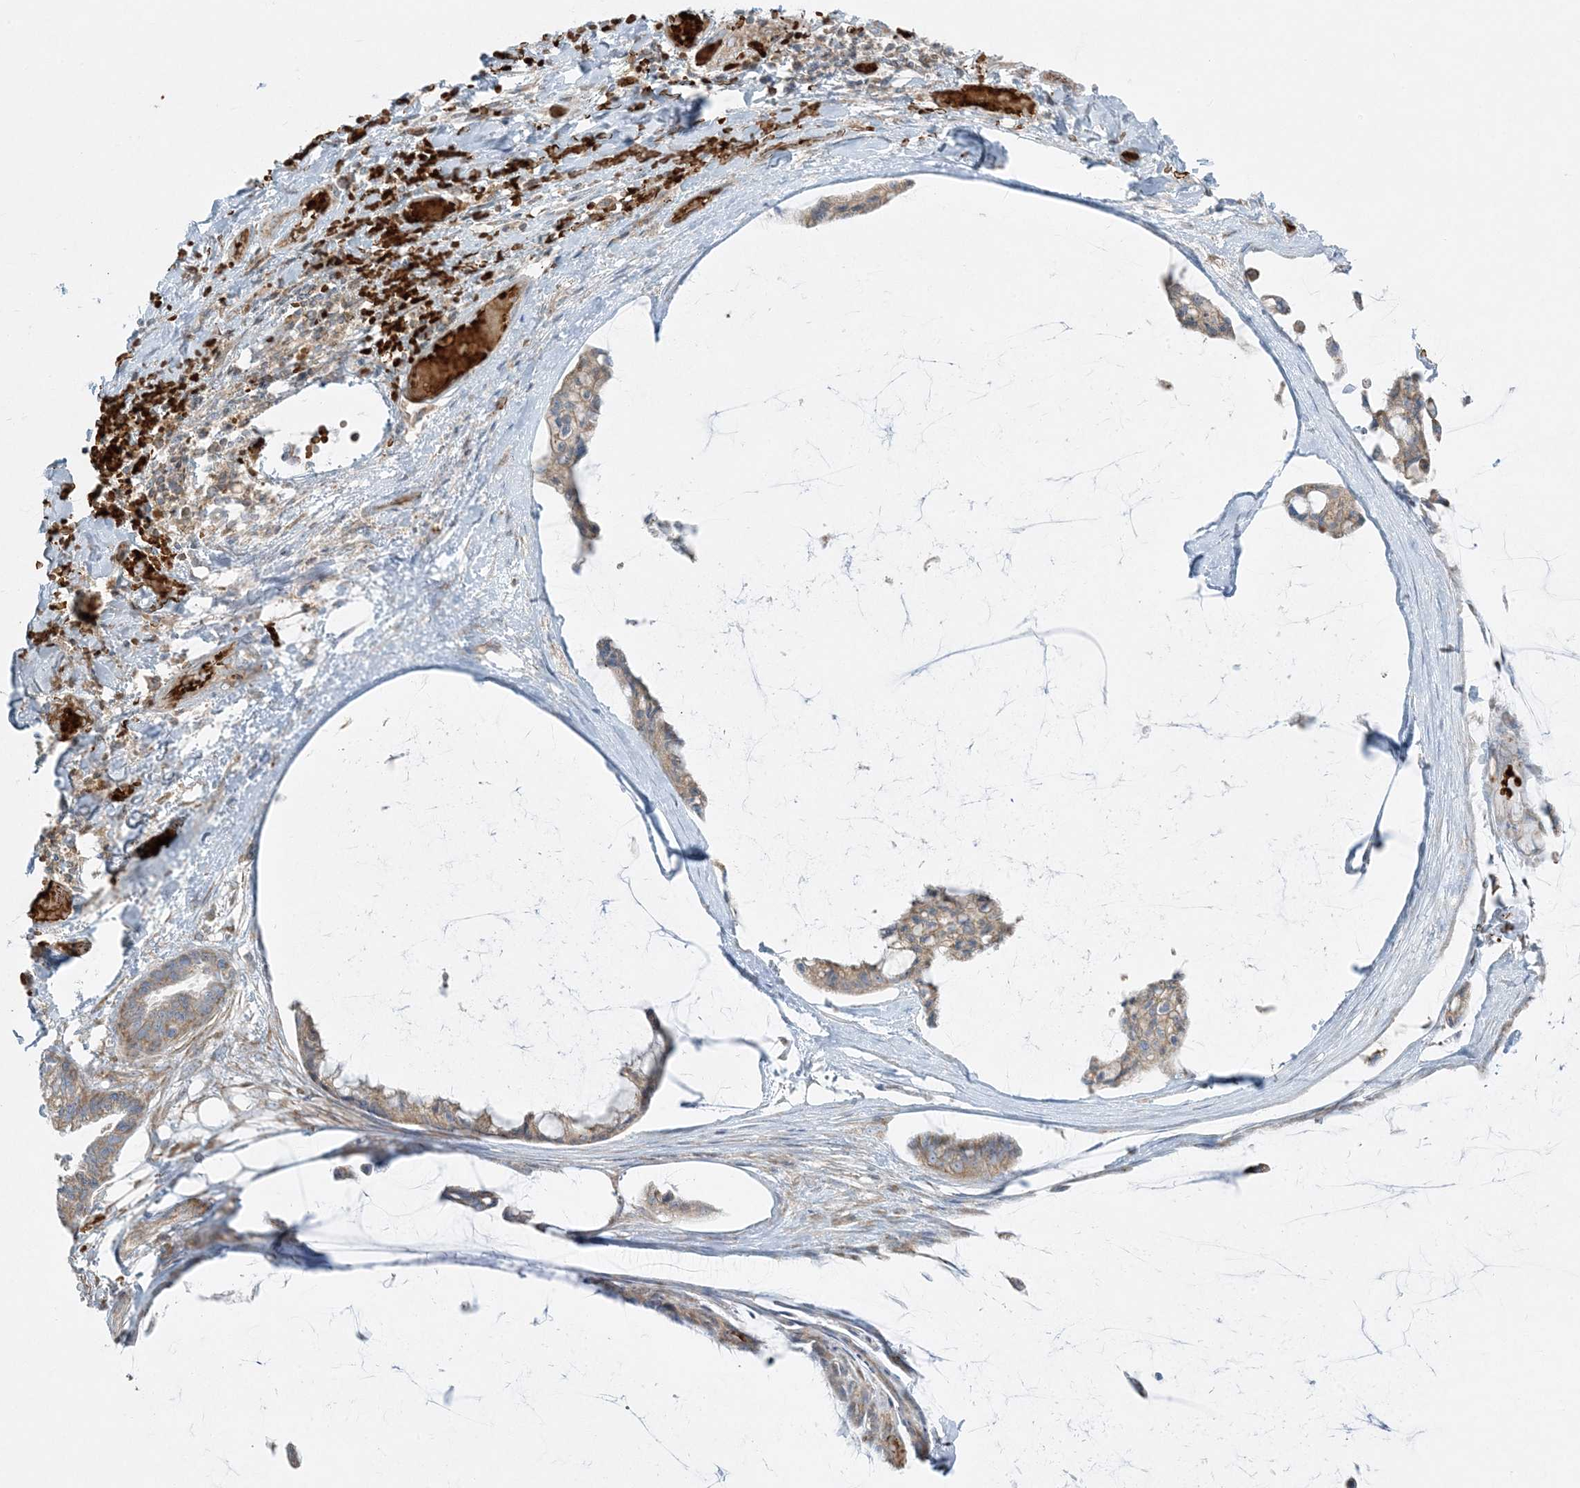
{"staining": {"intensity": "weak", "quantity": ">75%", "location": "cytoplasmic/membranous"}, "tissue": "ovarian cancer", "cell_type": "Tumor cells", "image_type": "cancer", "snomed": [{"axis": "morphology", "description": "Cystadenocarcinoma, mucinous, NOS"}, {"axis": "topography", "description": "Ovary"}], "caption": "The histopathology image reveals a brown stain indicating the presence of a protein in the cytoplasmic/membranous of tumor cells in ovarian mucinous cystadenocarcinoma. (brown staining indicates protein expression, while blue staining denotes nuclei).", "gene": "PIK3R4", "patient": {"sex": "female", "age": 39}}